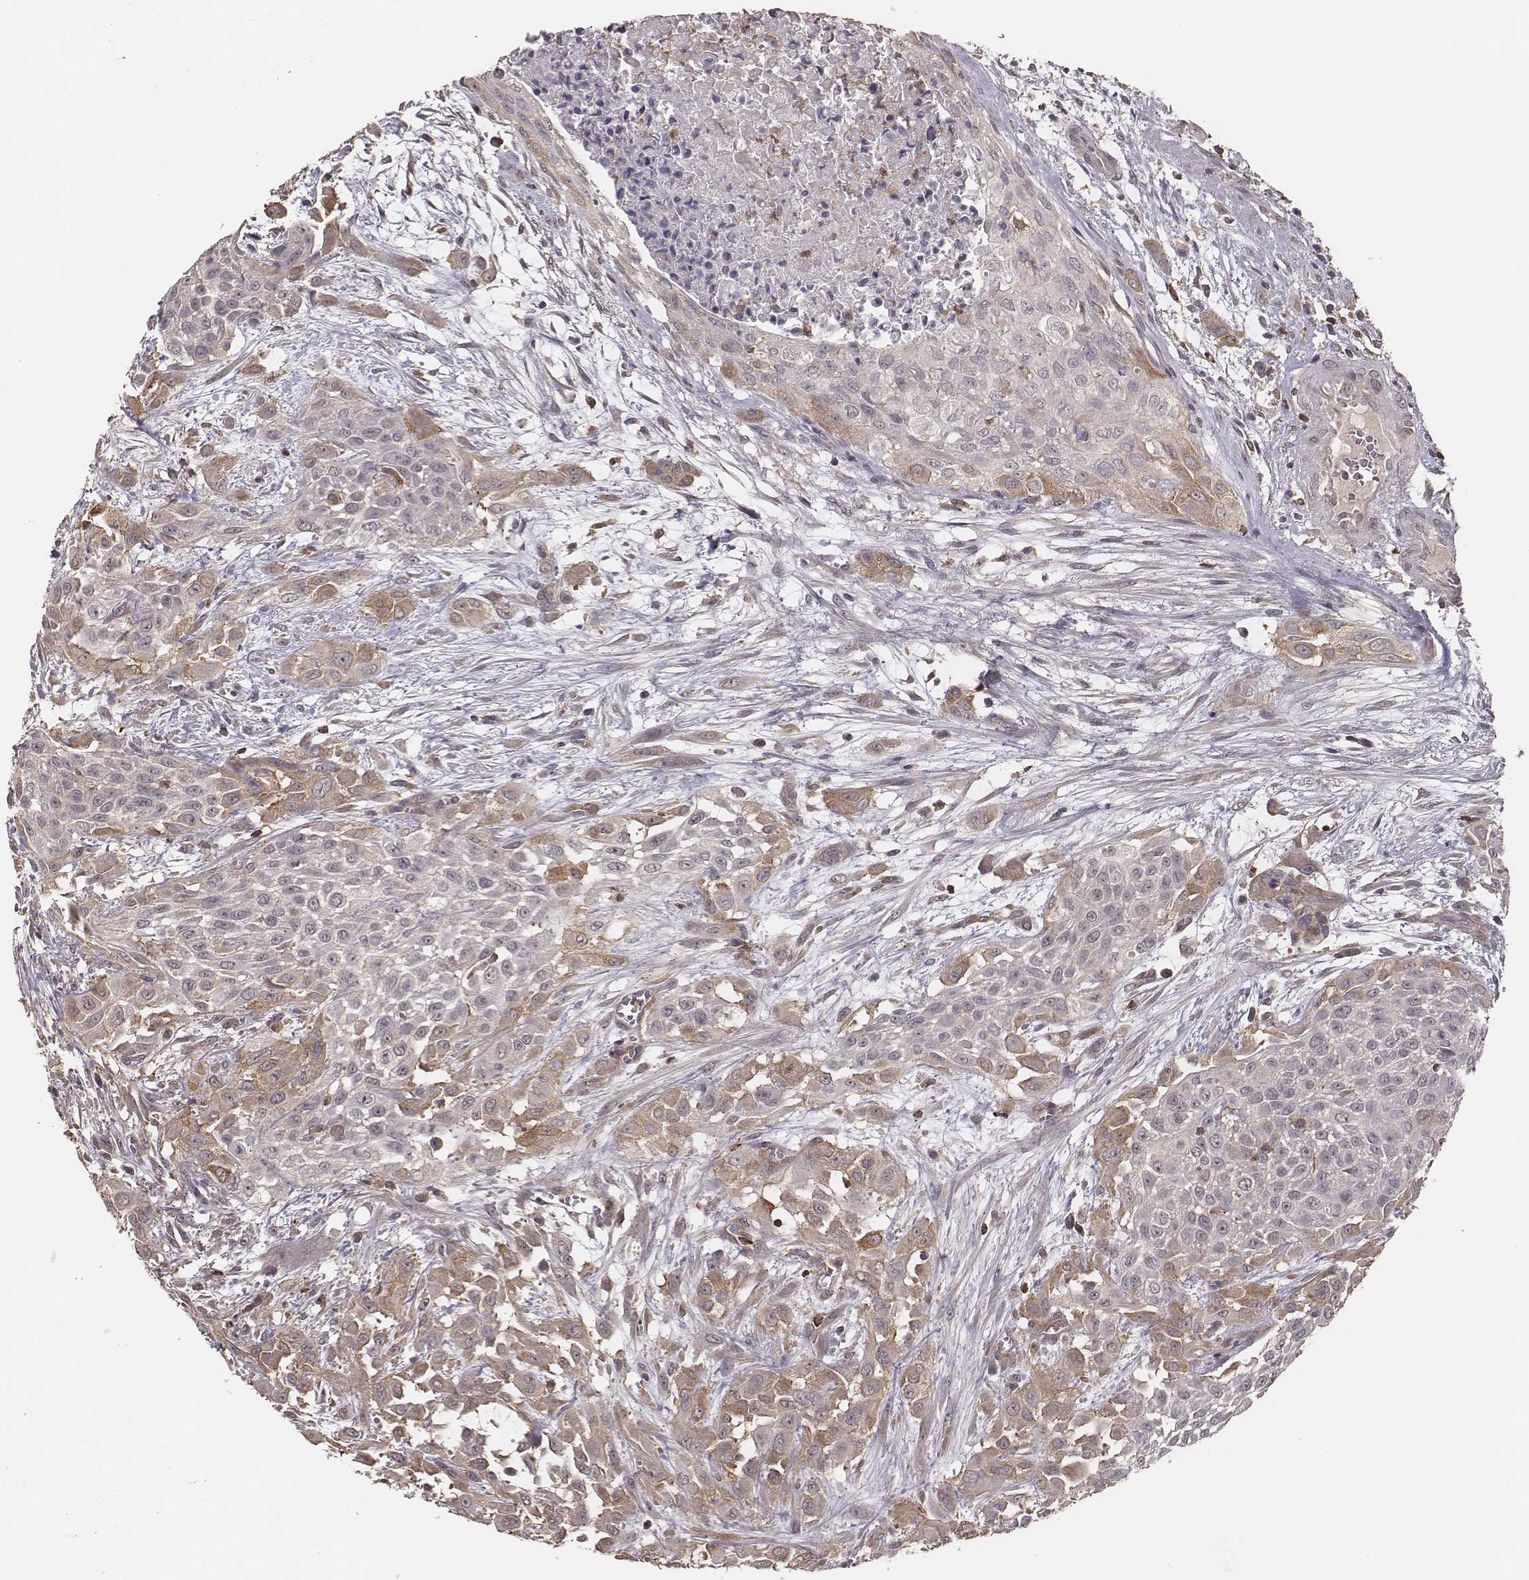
{"staining": {"intensity": "weak", "quantity": "<25%", "location": "cytoplasmic/membranous"}, "tissue": "urothelial cancer", "cell_type": "Tumor cells", "image_type": "cancer", "snomed": [{"axis": "morphology", "description": "Urothelial carcinoma, High grade"}, {"axis": "topography", "description": "Urinary bladder"}], "caption": "Urothelial carcinoma (high-grade) stained for a protein using IHC demonstrates no staining tumor cells.", "gene": "PILRA", "patient": {"sex": "male", "age": 57}}